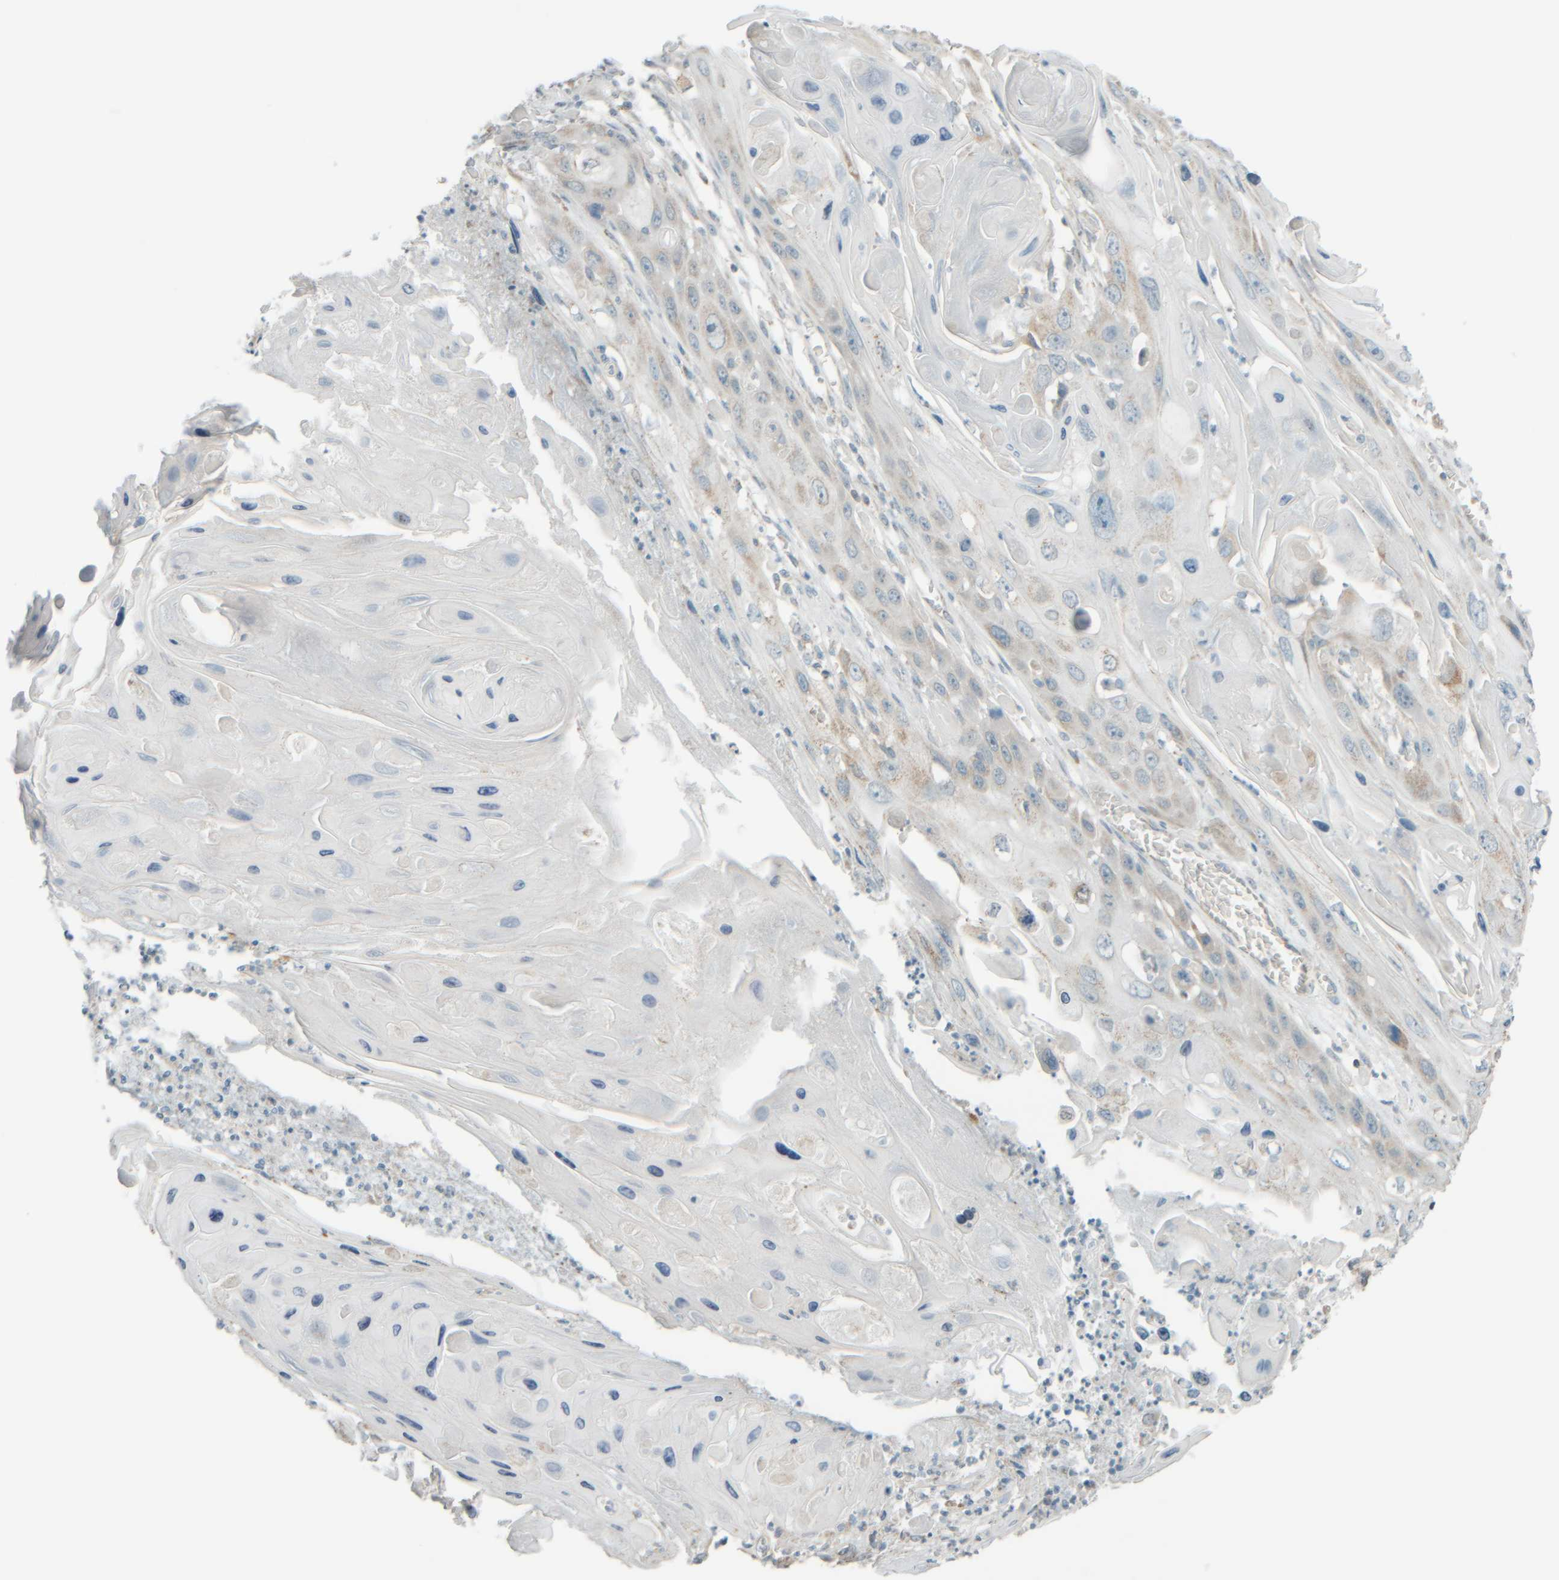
{"staining": {"intensity": "weak", "quantity": "<25%", "location": "cytoplasmic/membranous"}, "tissue": "skin cancer", "cell_type": "Tumor cells", "image_type": "cancer", "snomed": [{"axis": "morphology", "description": "Squamous cell carcinoma, NOS"}, {"axis": "topography", "description": "Skin"}], "caption": "This is an immunohistochemistry (IHC) photomicrograph of human skin cancer. There is no positivity in tumor cells.", "gene": "PTGES3L-AARSD1", "patient": {"sex": "male", "age": 55}}